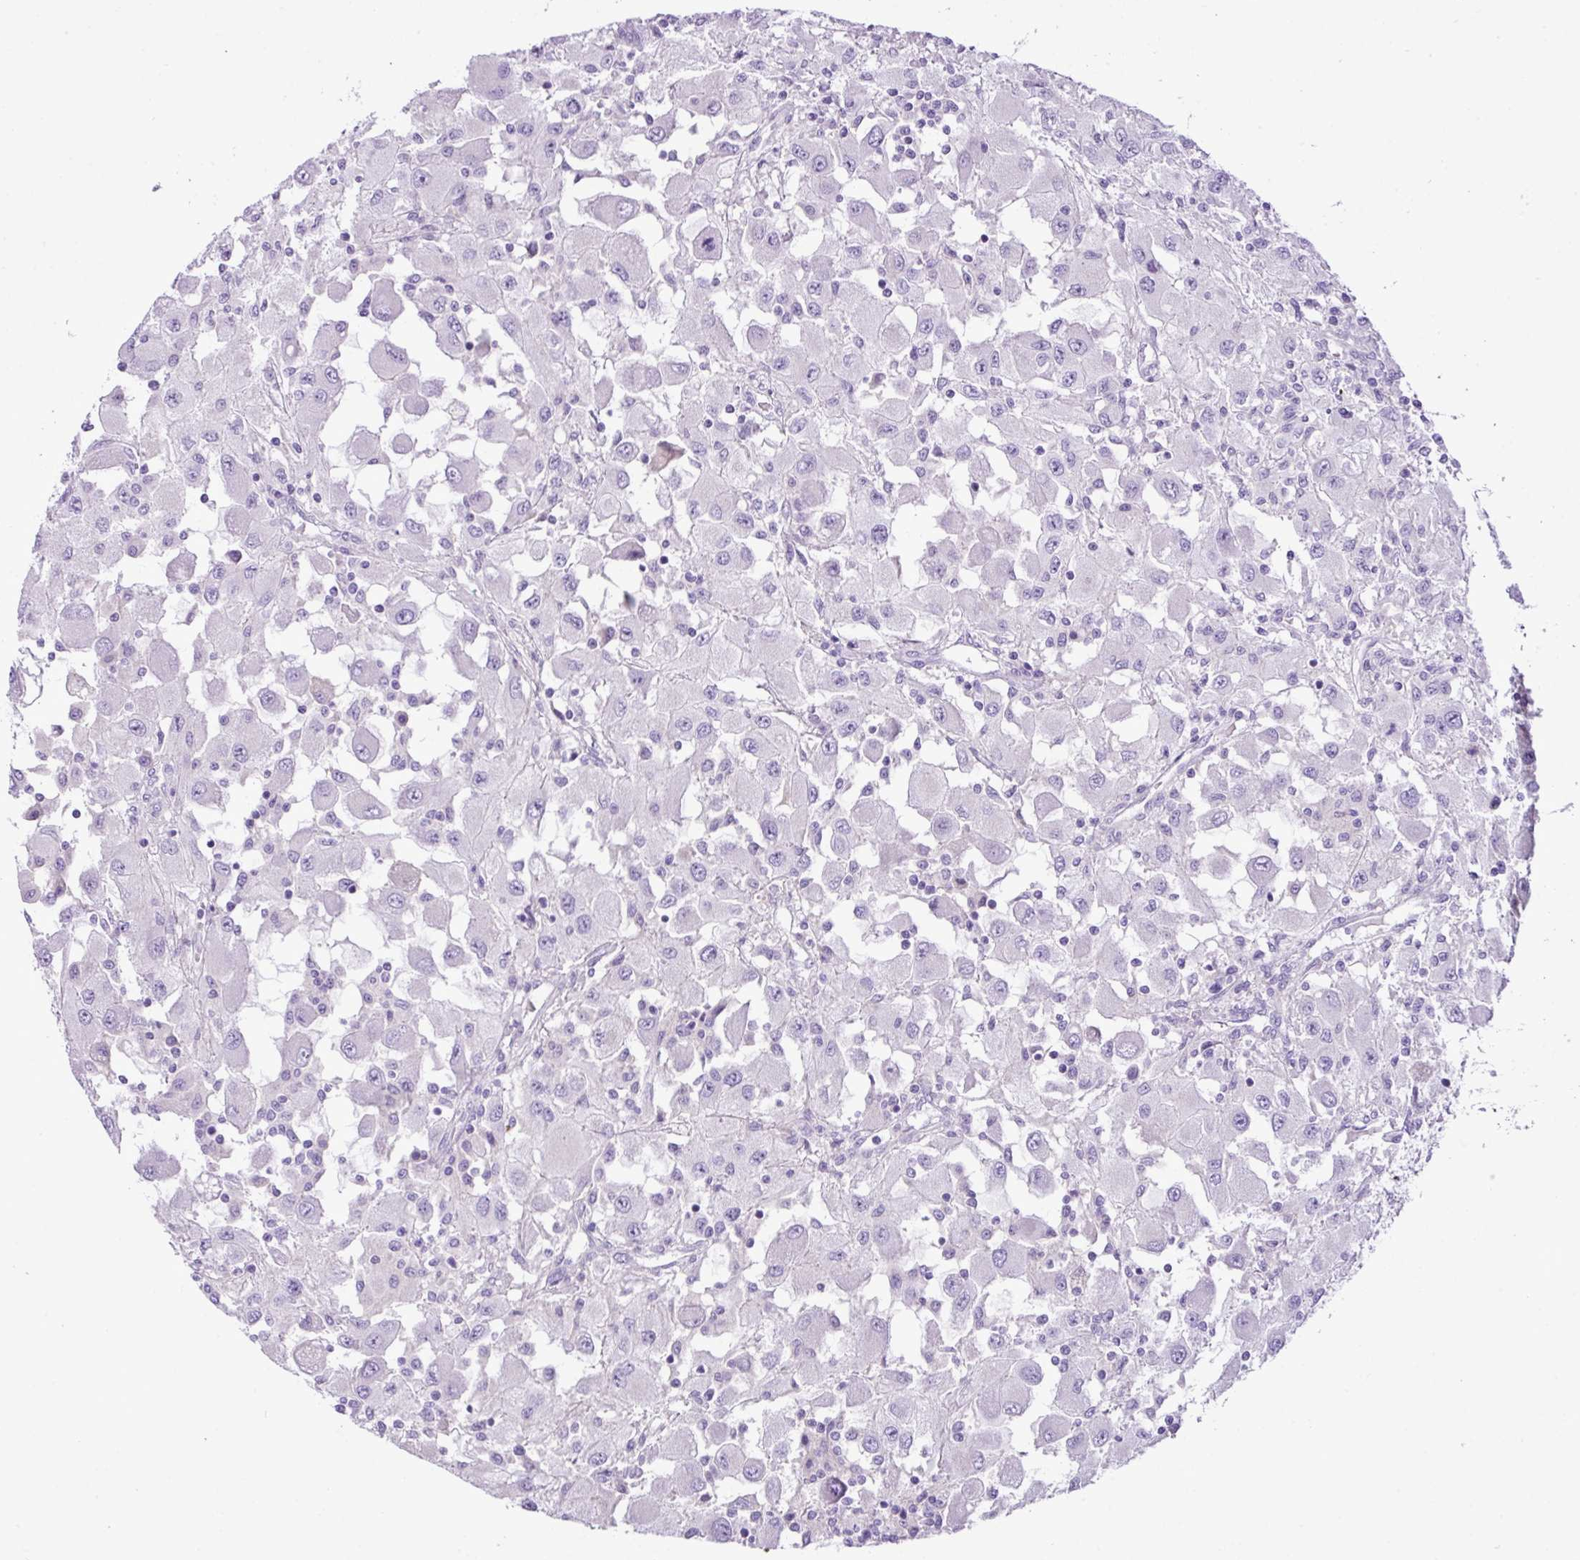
{"staining": {"intensity": "negative", "quantity": "none", "location": "none"}, "tissue": "renal cancer", "cell_type": "Tumor cells", "image_type": "cancer", "snomed": [{"axis": "morphology", "description": "Adenocarcinoma, NOS"}, {"axis": "topography", "description": "Kidney"}], "caption": "High magnification brightfield microscopy of renal cancer stained with DAB (3,3'-diaminobenzidine) (brown) and counterstained with hematoxylin (blue): tumor cells show no significant staining.", "gene": "HTR3E", "patient": {"sex": "female", "age": 67}}